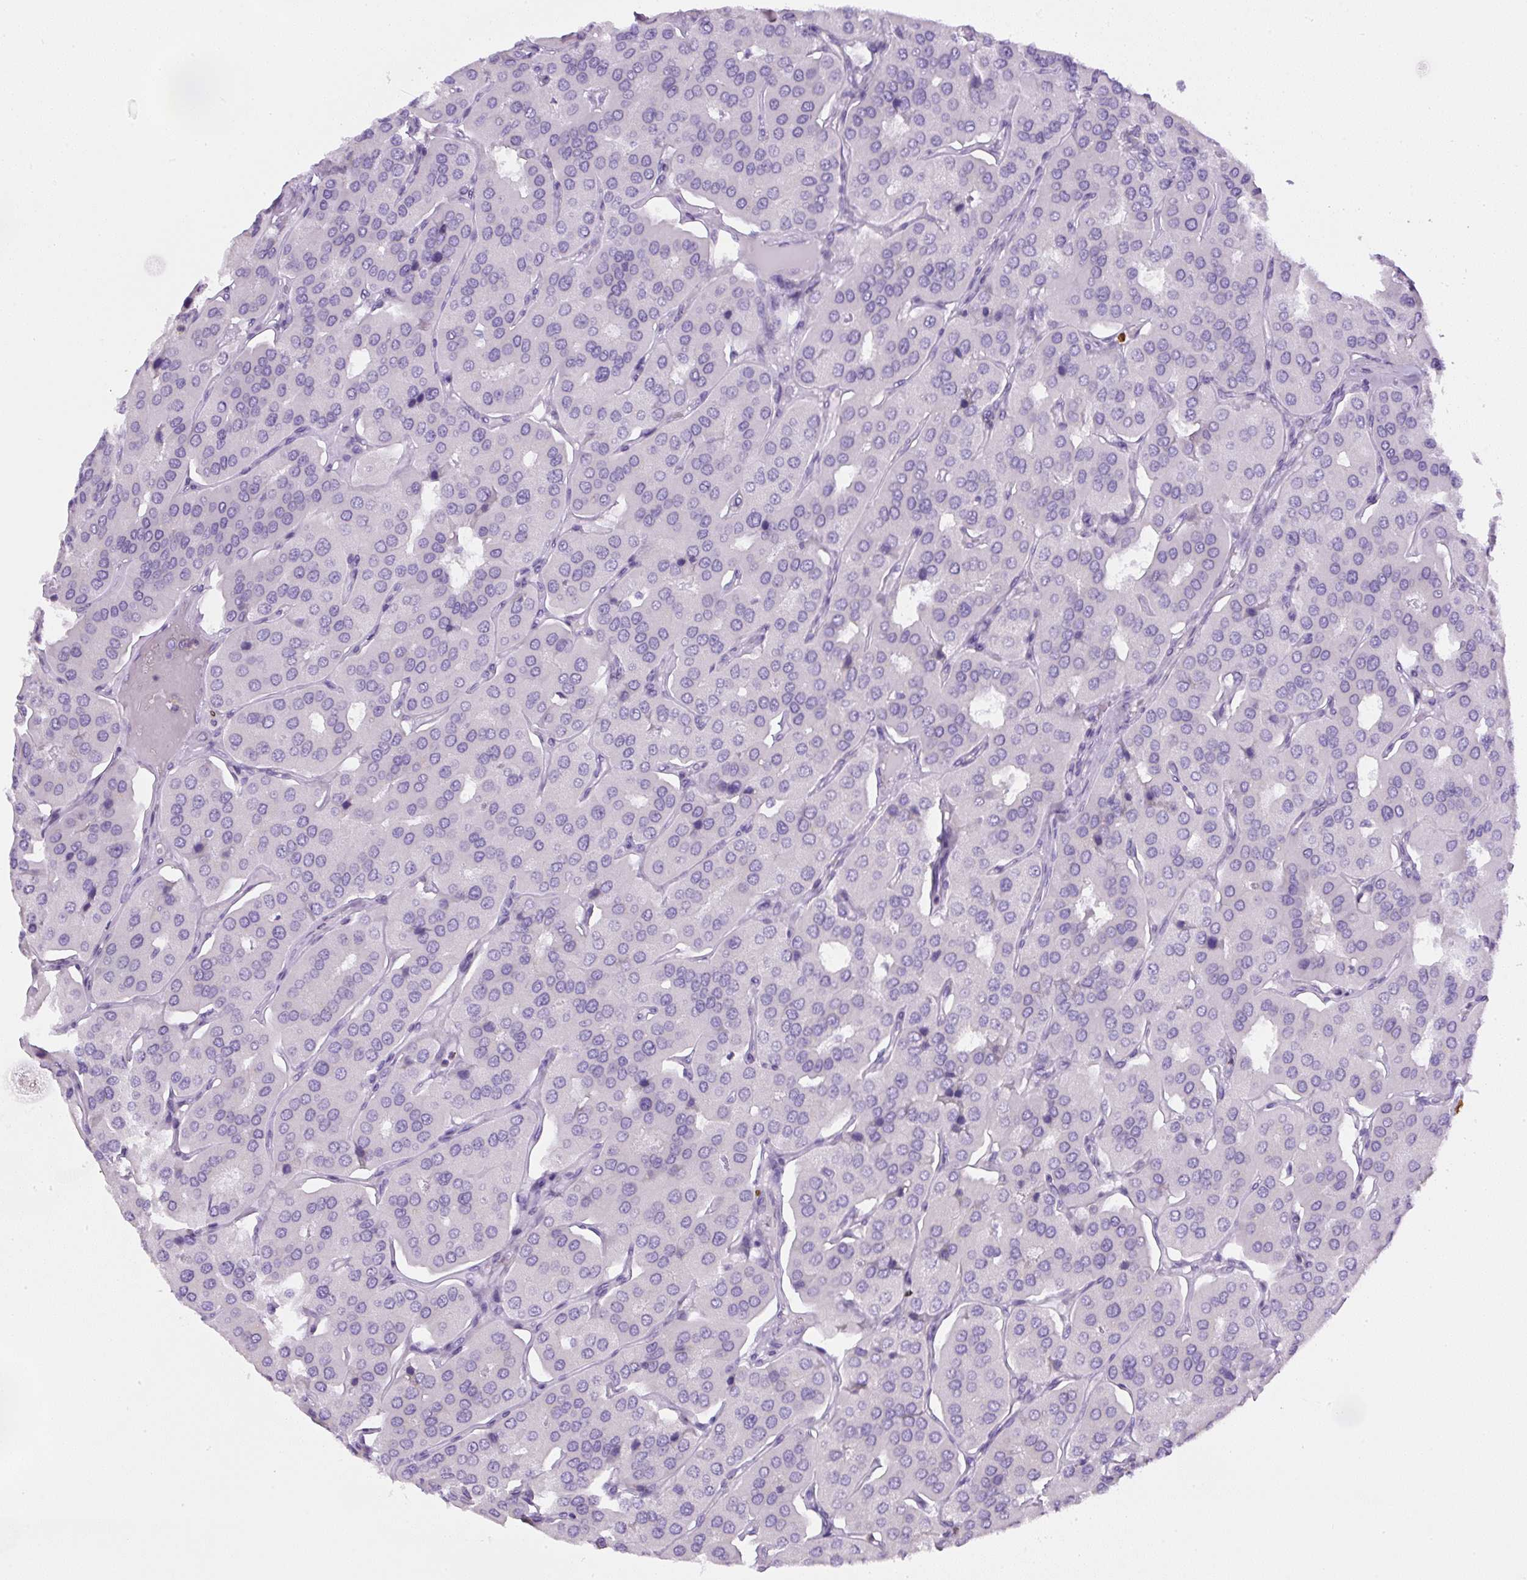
{"staining": {"intensity": "negative", "quantity": "none", "location": "none"}, "tissue": "parathyroid gland", "cell_type": "Glandular cells", "image_type": "normal", "snomed": [{"axis": "morphology", "description": "Normal tissue, NOS"}, {"axis": "morphology", "description": "Adenoma, NOS"}, {"axis": "topography", "description": "Parathyroid gland"}], "caption": "Histopathology image shows no significant protein expression in glandular cells of normal parathyroid gland. (Brightfield microscopy of DAB immunohistochemistry (IHC) at high magnification).", "gene": "PIP5KL1", "patient": {"sex": "female", "age": 86}}